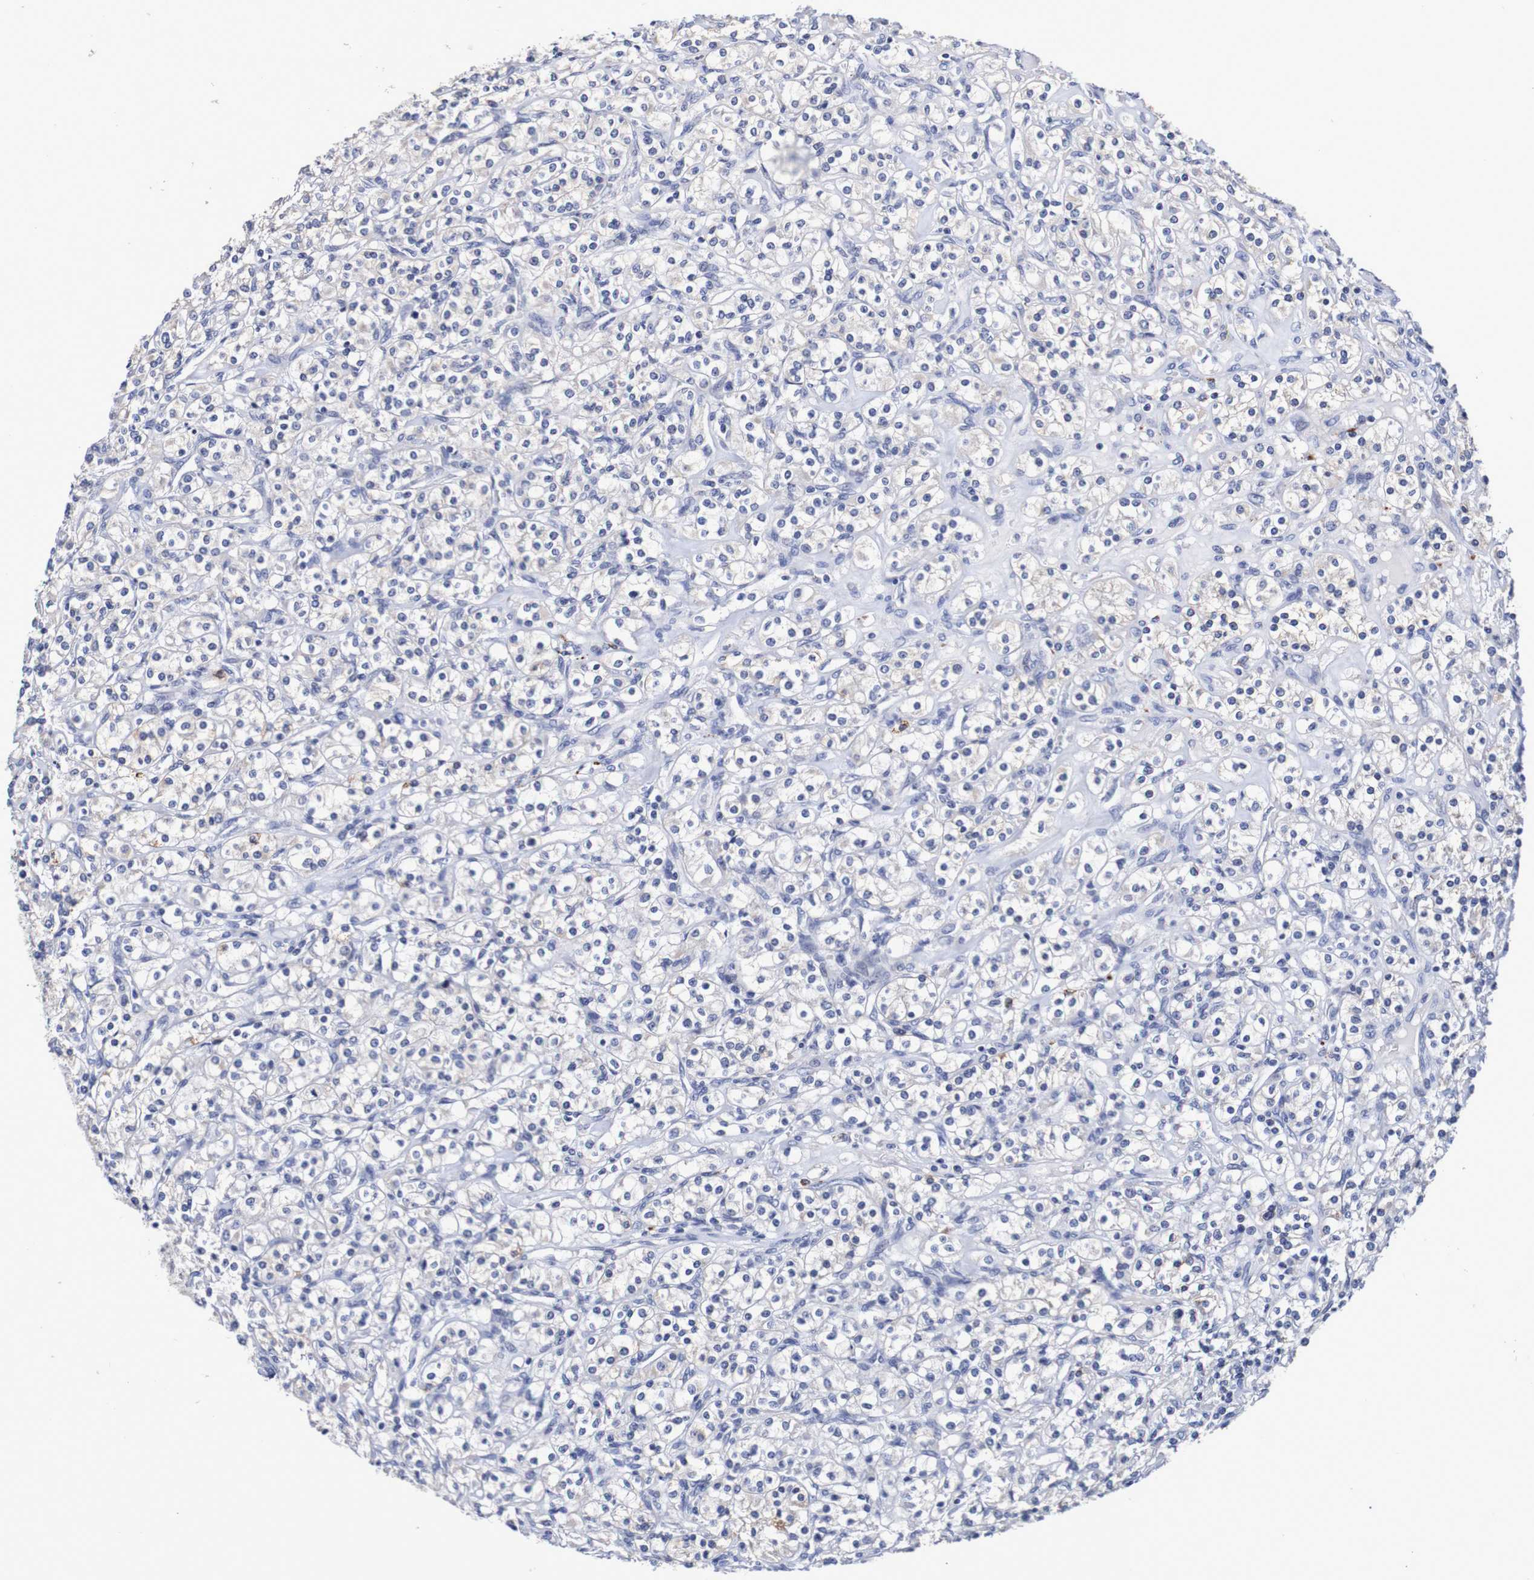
{"staining": {"intensity": "negative", "quantity": "none", "location": "none"}, "tissue": "renal cancer", "cell_type": "Tumor cells", "image_type": "cancer", "snomed": [{"axis": "morphology", "description": "Adenocarcinoma, NOS"}, {"axis": "topography", "description": "Kidney"}], "caption": "Photomicrograph shows no protein staining in tumor cells of renal adenocarcinoma tissue.", "gene": "ACVR1C", "patient": {"sex": "male", "age": 77}}